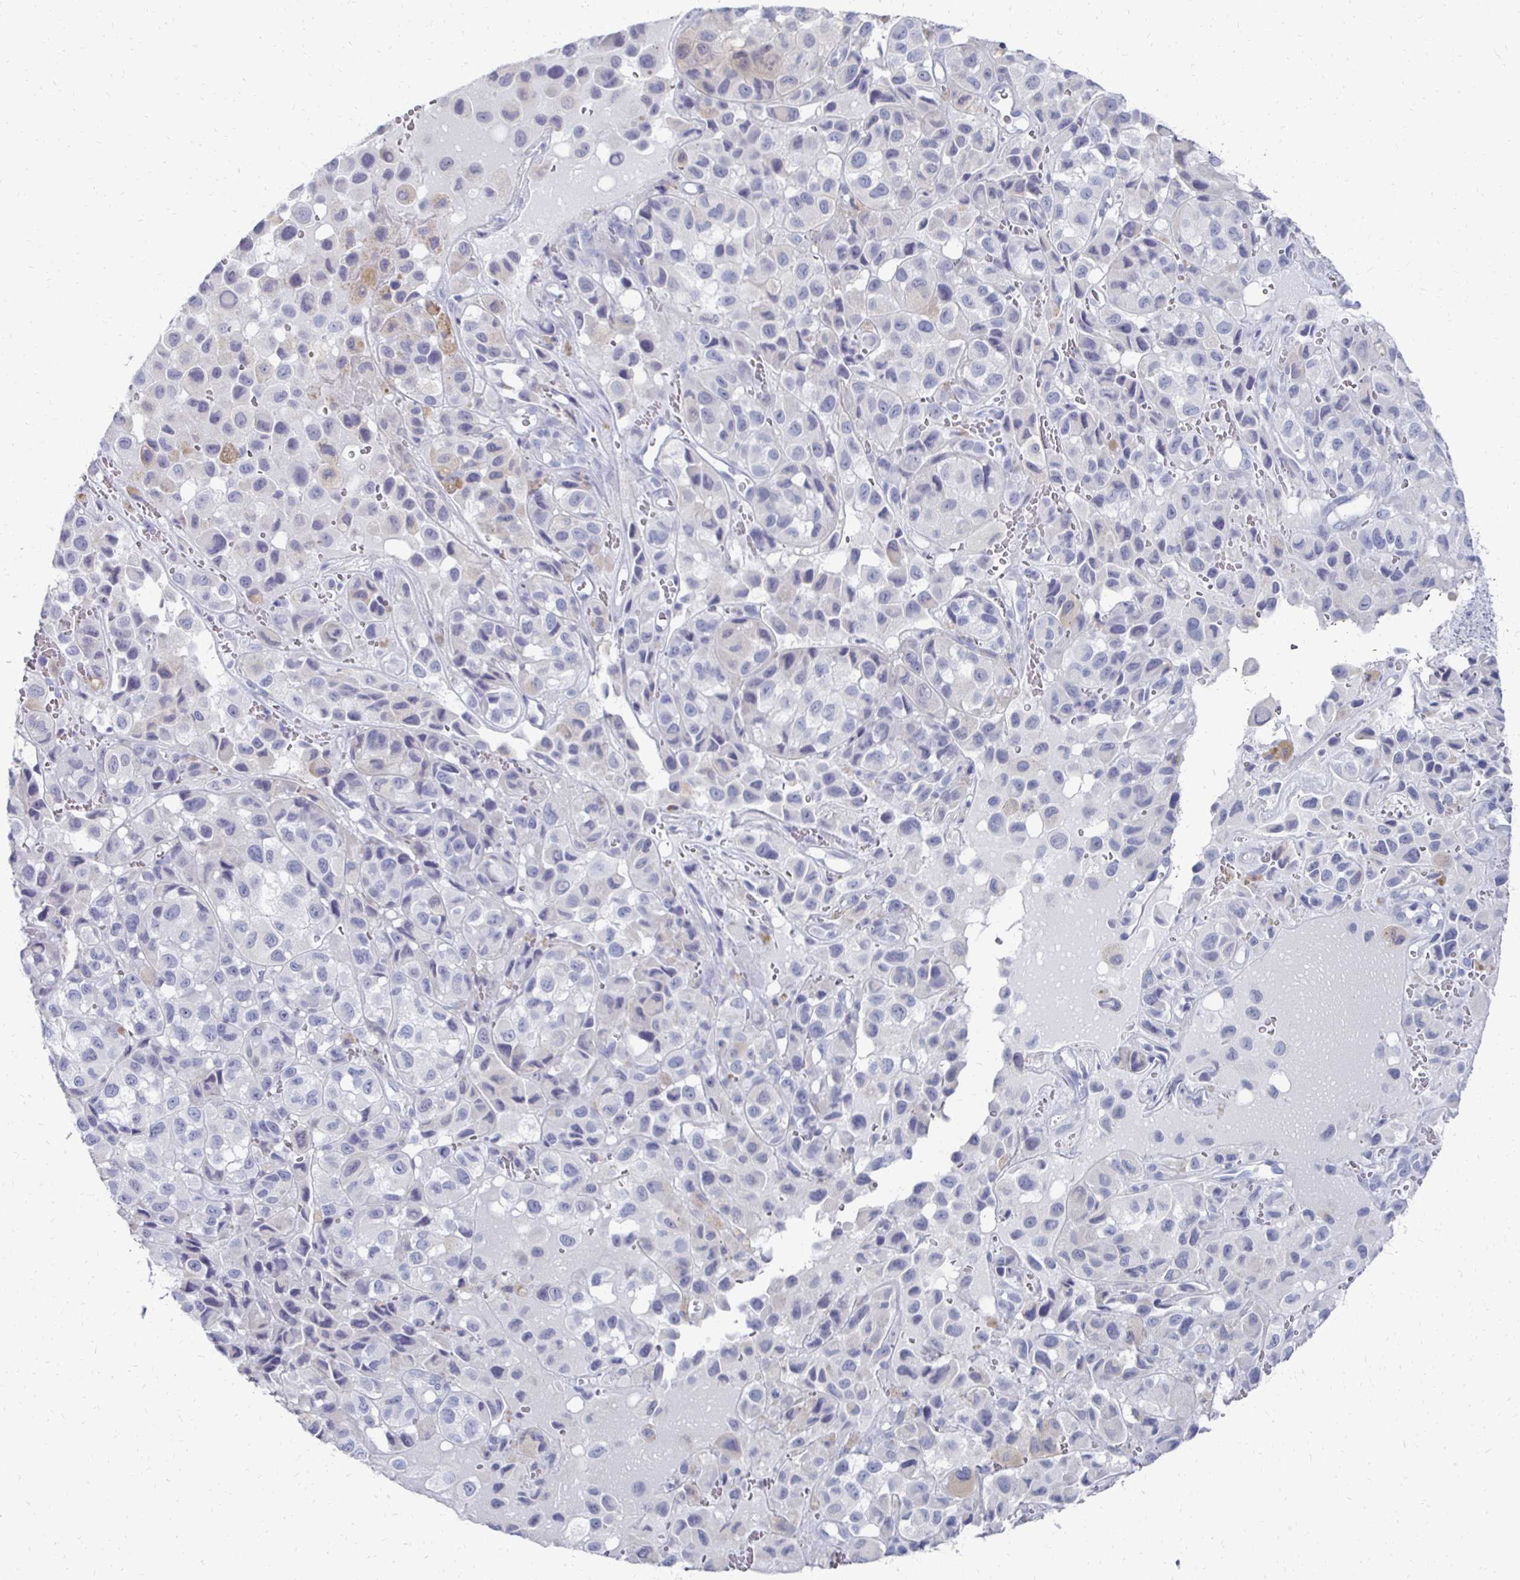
{"staining": {"intensity": "negative", "quantity": "none", "location": "none"}, "tissue": "melanoma", "cell_type": "Tumor cells", "image_type": "cancer", "snomed": [{"axis": "morphology", "description": "Malignant melanoma, NOS"}, {"axis": "topography", "description": "Skin"}], "caption": "High magnification brightfield microscopy of malignant melanoma stained with DAB (3,3'-diaminobenzidine) (brown) and counterstained with hematoxylin (blue): tumor cells show no significant staining.", "gene": "SYCP3", "patient": {"sex": "male", "age": 93}}